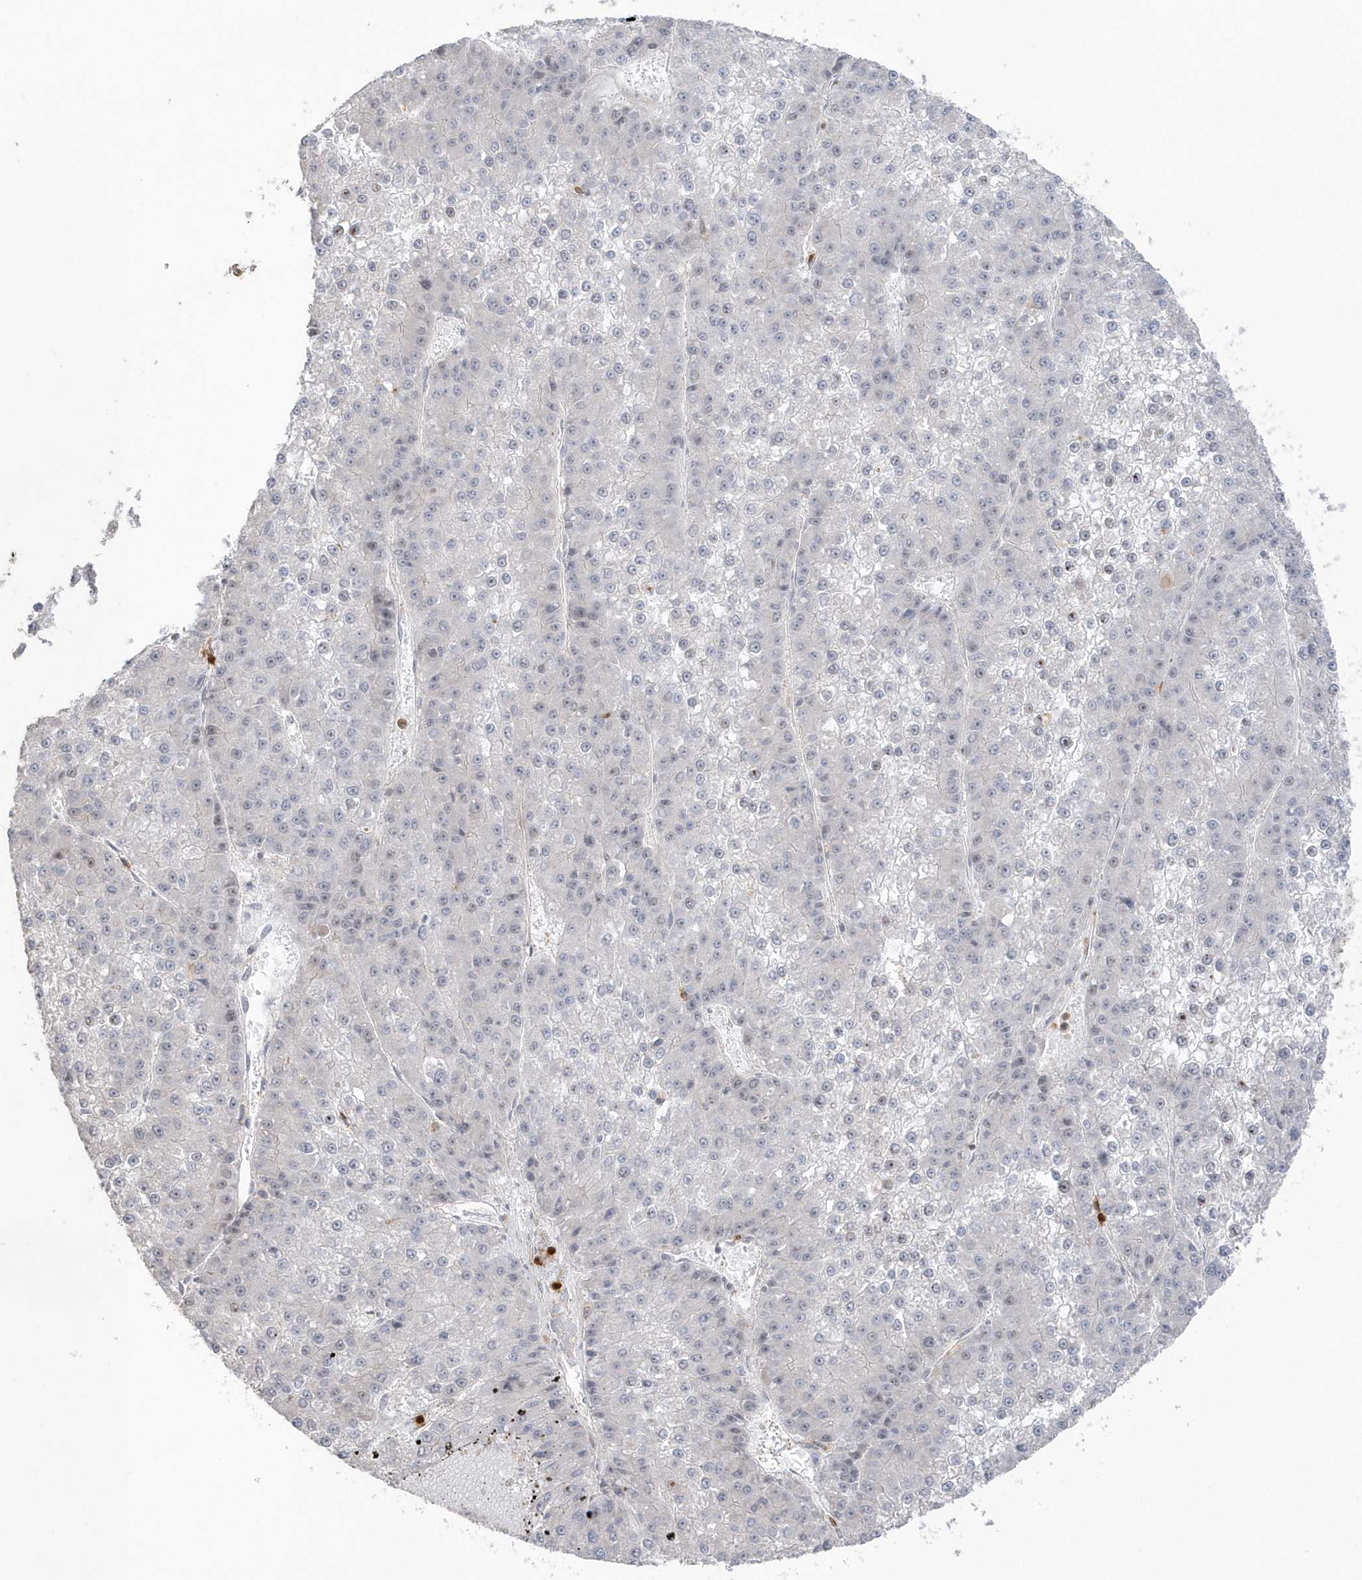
{"staining": {"intensity": "negative", "quantity": "none", "location": "none"}, "tissue": "liver cancer", "cell_type": "Tumor cells", "image_type": "cancer", "snomed": [{"axis": "morphology", "description": "Carcinoma, Hepatocellular, NOS"}, {"axis": "topography", "description": "Liver"}], "caption": "DAB immunohistochemical staining of human liver hepatocellular carcinoma shows no significant staining in tumor cells. (Stains: DAB (3,3'-diaminobenzidine) immunohistochemistry with hematoxylin counter stain, Microscopy: brightfield microscopy at high magnification).", "gene": "NAF1", "patient": {"sex": "female", "age": 73}}